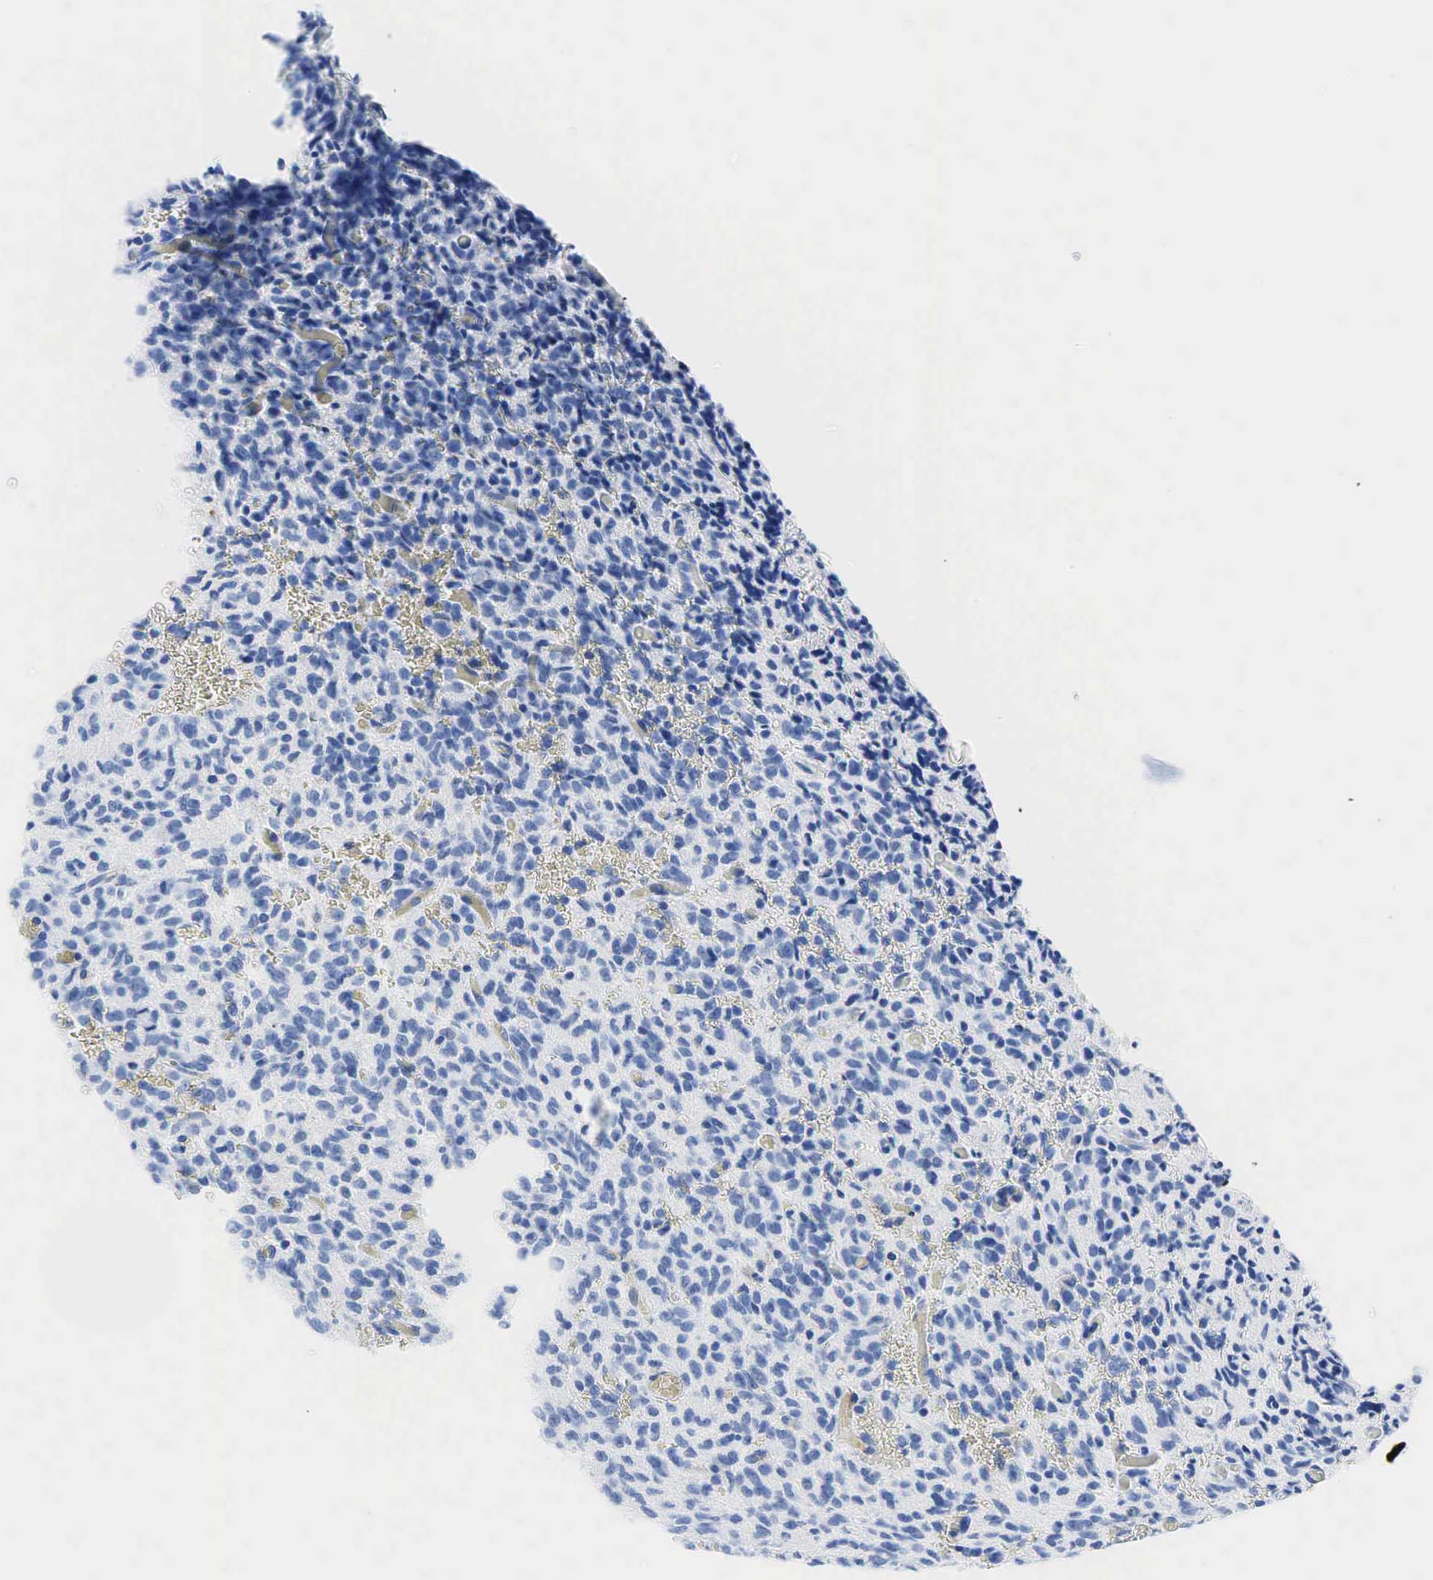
{"staining": {"intensity": "negative", "quantity": "none", "location": "none"}, "tissue": "glioma", "cell_type": "Tumor cells", "image_type": "cancer", "snomed": [{"axis": "morphology", "description": "Glioma, malignant, High grade"}, {"axis": "topography", "description": "Brain"}], "caption": "DAB (3,3'-diaminobenzidine) immunohistochemical staining of human malignant high-grade glioma exhibits no significant staining in tumor cells.", "gene": "ACTA1", "patient": {"sex": "male", "age": 56}}